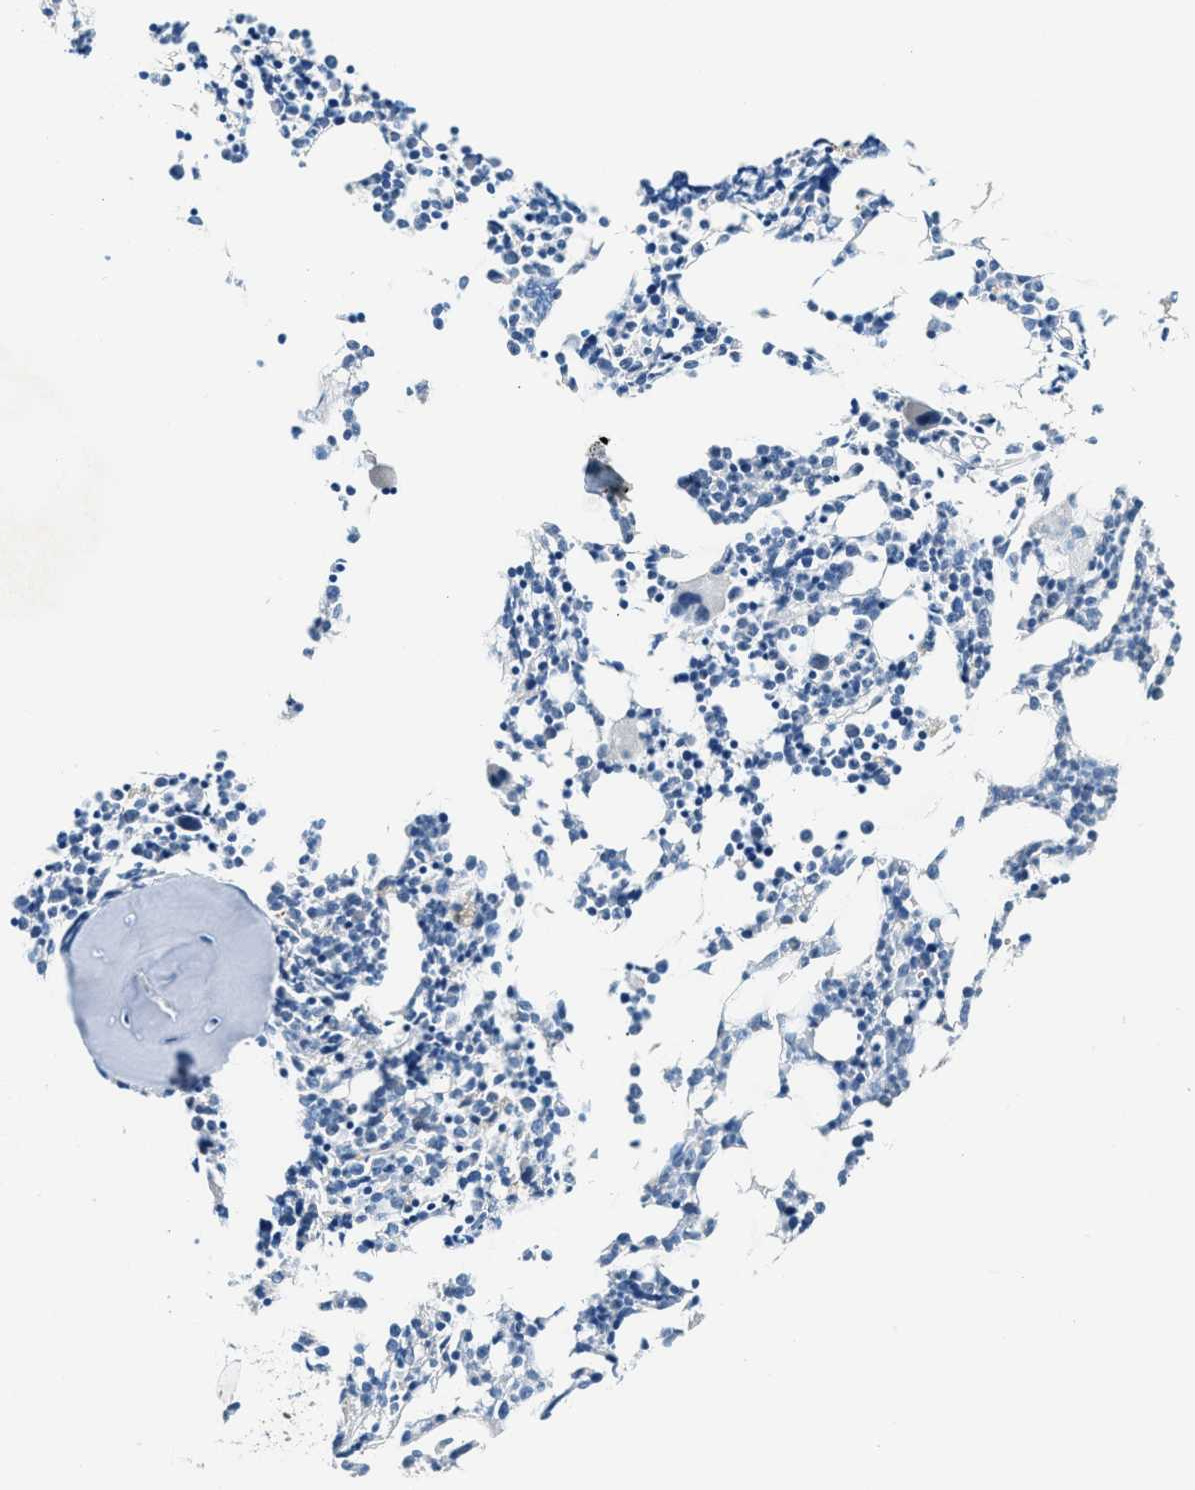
{"staining": {"intensity": "weak", "quantity": "<25%", "location": "cytoplasmic/membranous"}, "tissue": "bone marrow", "cell_type": "Hematopoietic cells", "image_type": "normal", "snomed": [{"axis": "morphology", "description": "Normal tissue, NOS"}, {"axis": "morphology", "description": "Inflammation, NOS"}, {"axis": "topography", "description": "Bone marrow"}], "caption": "Immunohistochemistry histopathology image of normal bone marrow: bone marrow stained with DAB reveals no significant protein positivity in hematopoietic cells.", "gene": "CBLB", "patient": {"sex": "female", "age": 53}}